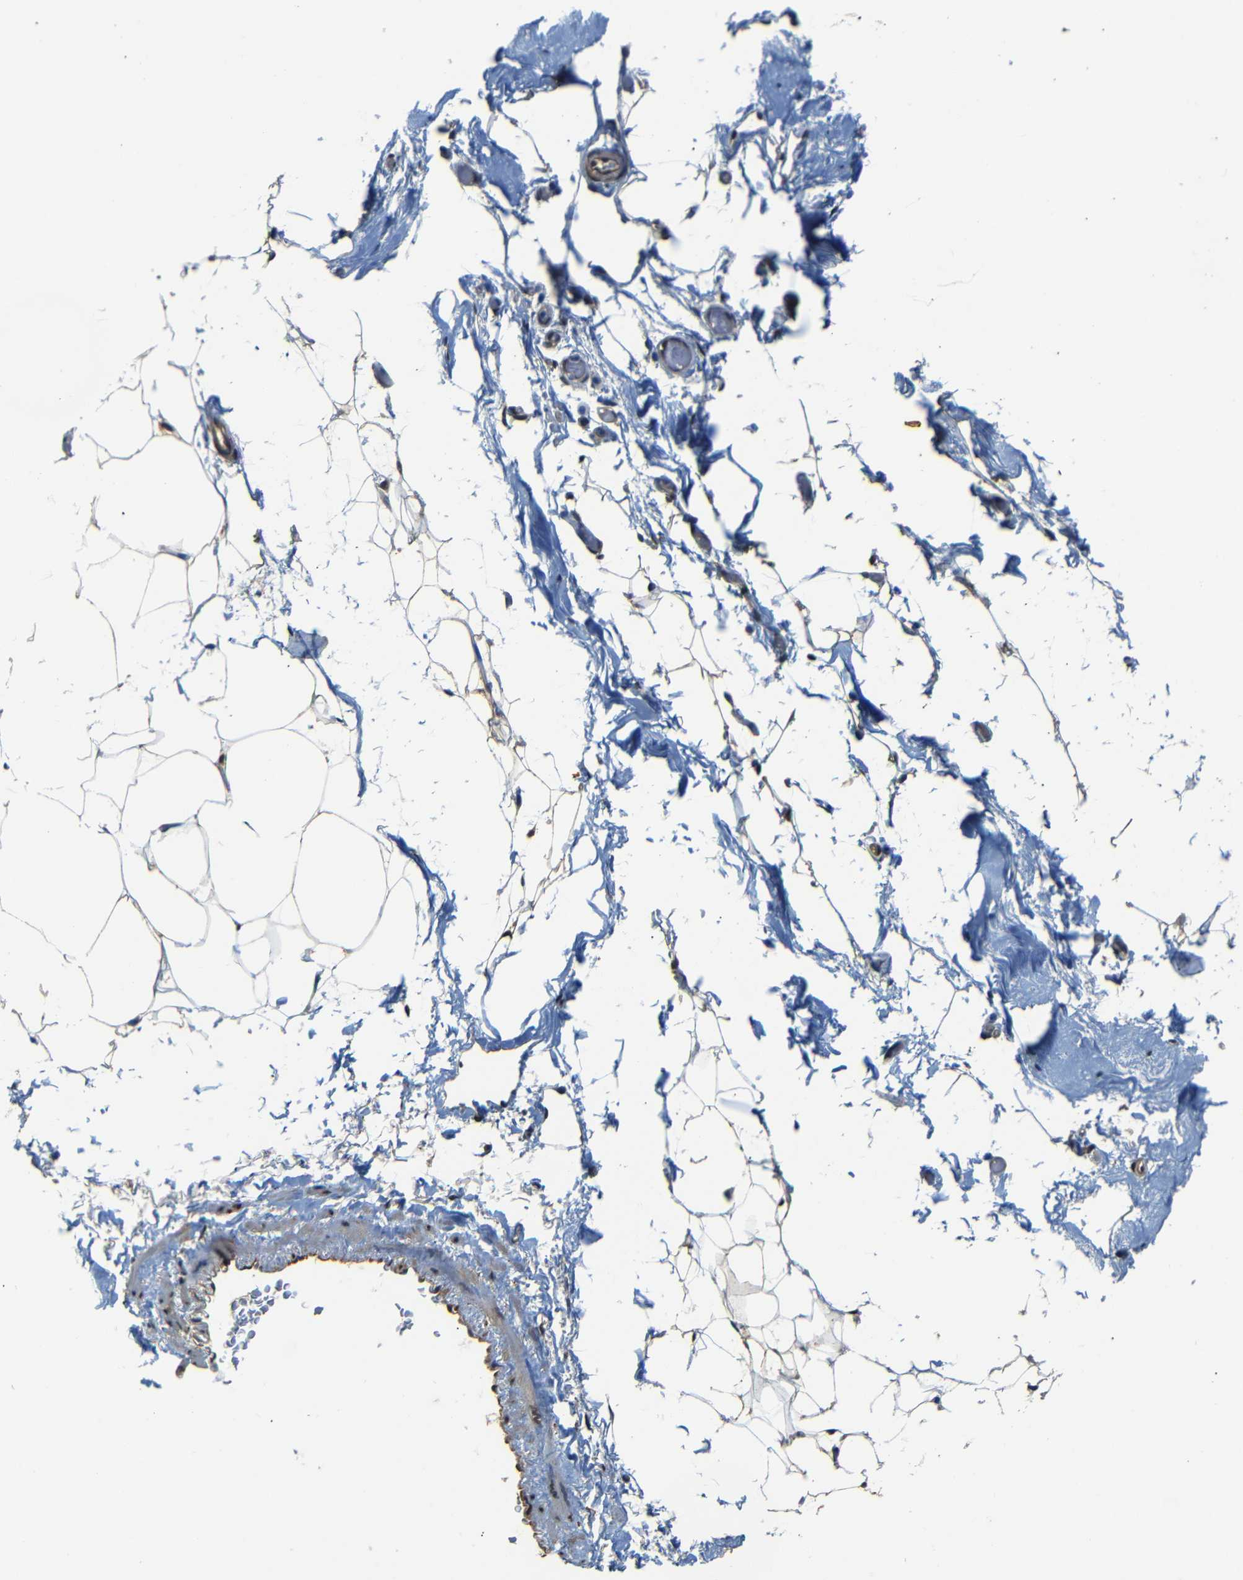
{"staining": {"intensity": "negative", "quantity": "none", "location": "none"}, "tissue": "adipose tissue", "cell_type": "Adipocytes", "image_type": "normal", "snomed": [{"axis": "morphology", "description": "Normal tissue, NOS"}, {"axis": "topography", "description": "Breast"}, {"axis": "topography", "description": "Soft tissue"}], "caption": "Micrograph shows no significant protein staining in adipocytes of unremarkable adipose tissue.", "gene": "YAP1", "patient": {"sex": "female", "age": 75}}